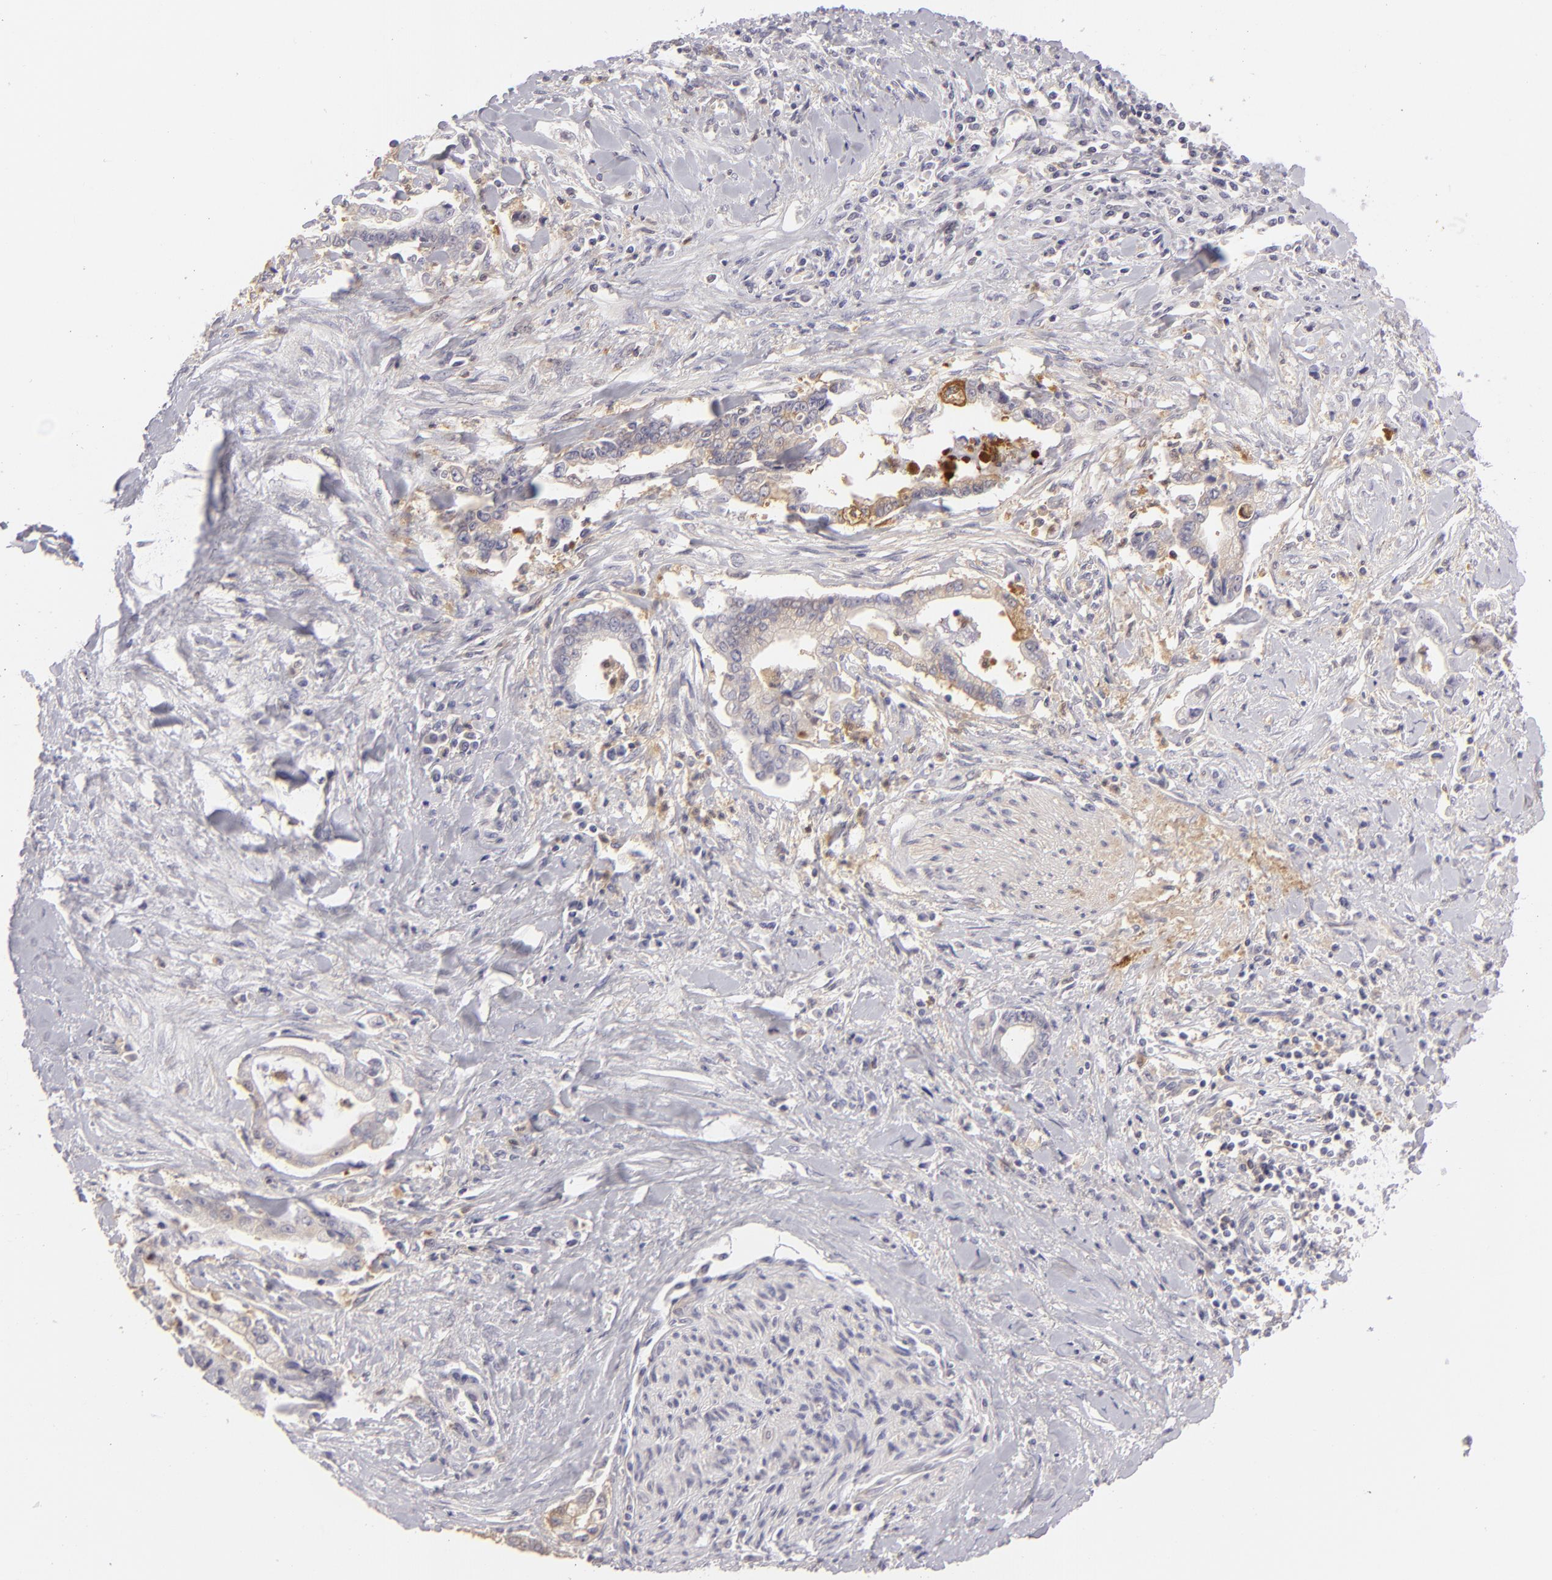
{"staining": {"intensity": "strong", "quantity": "25%-75%", "location": "cytoplasmic/membranous"}, "tissue": "liver cancer", "cell_type": "Tumor cells", "image_type": "cancer", "snomed": [{"axis": "morphology", "description": "Cholangiocarcinoma"}, {"axis": "topography", "description": "Liver"}], "caption": "Tumor cells reveal high levels of strong cytoplasmic/membranous positivity in about 25%-75% of cells in human liver cancer (cholangiocarcinoma).", "gene": "MMP10", "patient": {"sex": "male", "age": 57}}